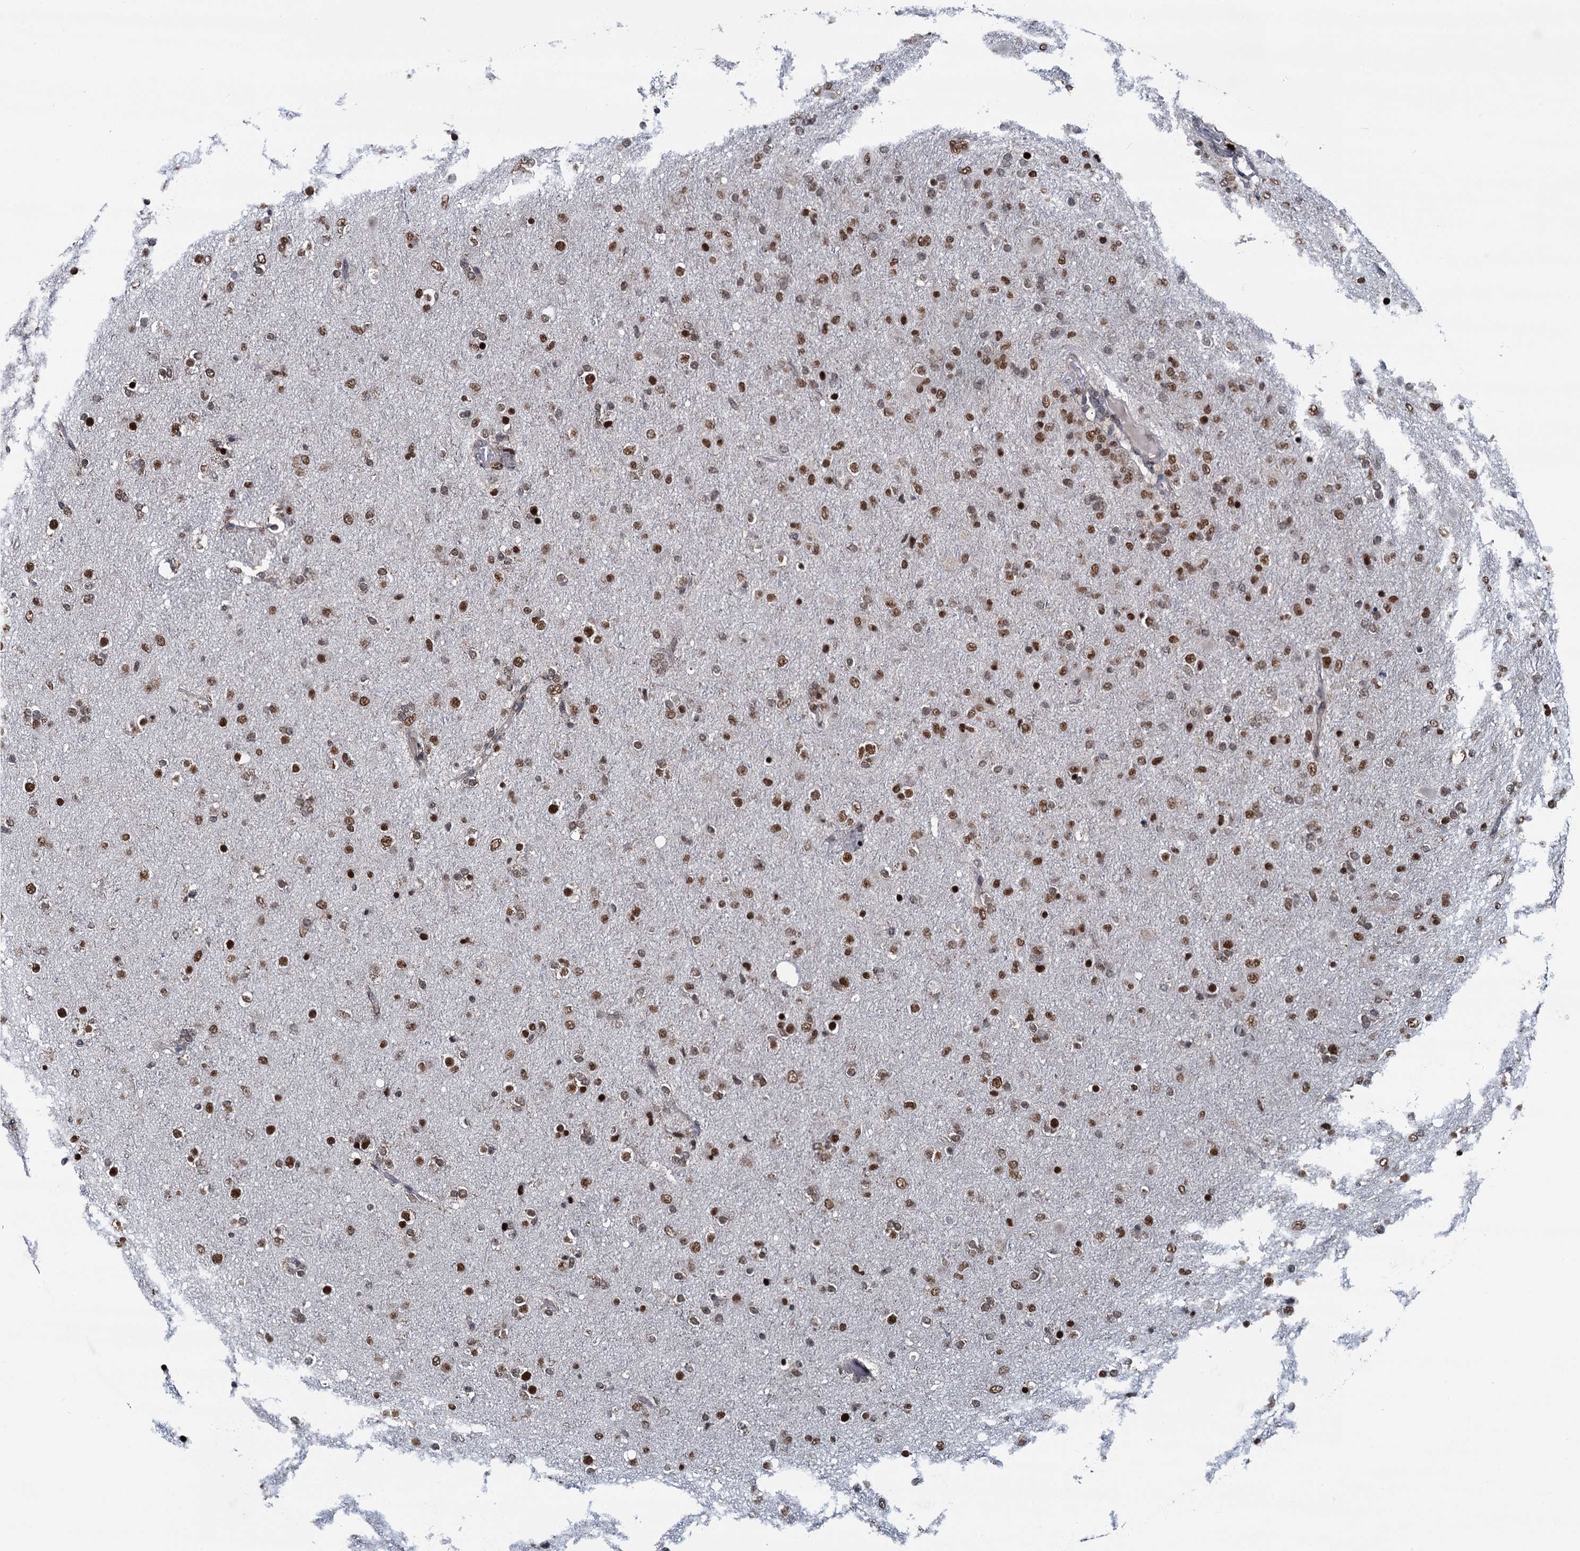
{"staining": {"intensity": "moderate", "quantity": ">75%", "location": "nuclear"}, "tissue": "glioma", "cell_type": "Tumor cells", "image_type": "cancer", "snomed": [{"axis": "morphology", "description": "Glioma, malignant, Low grade"}, {"axis": "topography", "description": "Brain"}], "caption": "Tumor cells show medium levels of moderate nuclear positivity in approximately >75% of cells in glioma.", "gene": "RUFY2", "patient": {"sex": "male", "age": 65}}